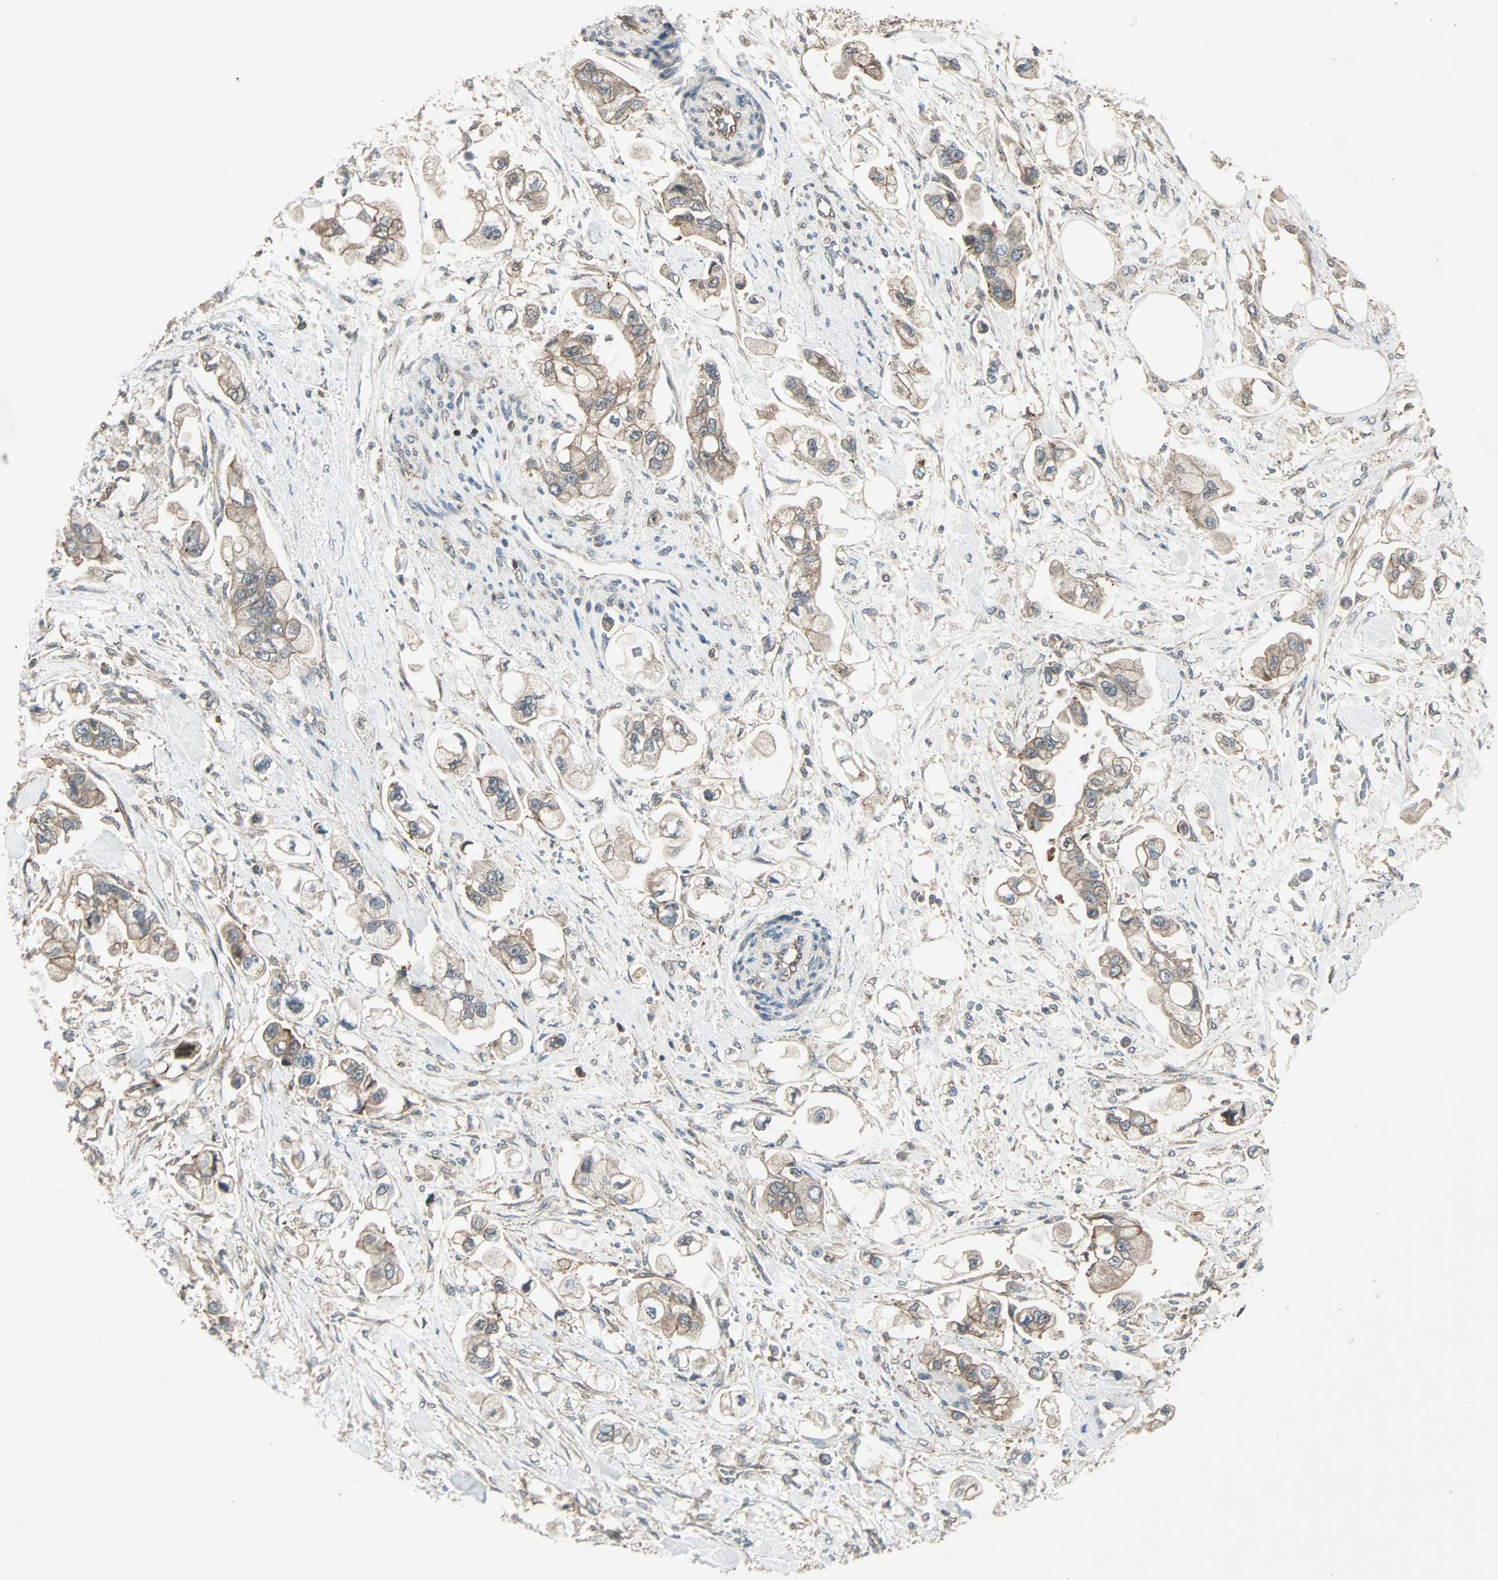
{"staining": {"intensity": "weak", "quantity": ">75%", "location": "cytoplasmic/membranous"}, "tissue": "stomach cancer", "cell_type": "Tumor cells", "image_type": "cancer", "snomed": [{"axis": "morphology", "description": "Adenocarcinoma, NOS"}, {"axis": "topography", "description": "Stomach"}], "caption": "High-magnification brightfield microscopy of stomach cancer stained with DAB (brown) and counterstained with hematoxylin (blue). tumor cells exhibit weak cytoplasmic/membranous staining is present in about>75% of cells.", "gene": "MAP3K21", "patient": {"sex": "male", "age": 62}}